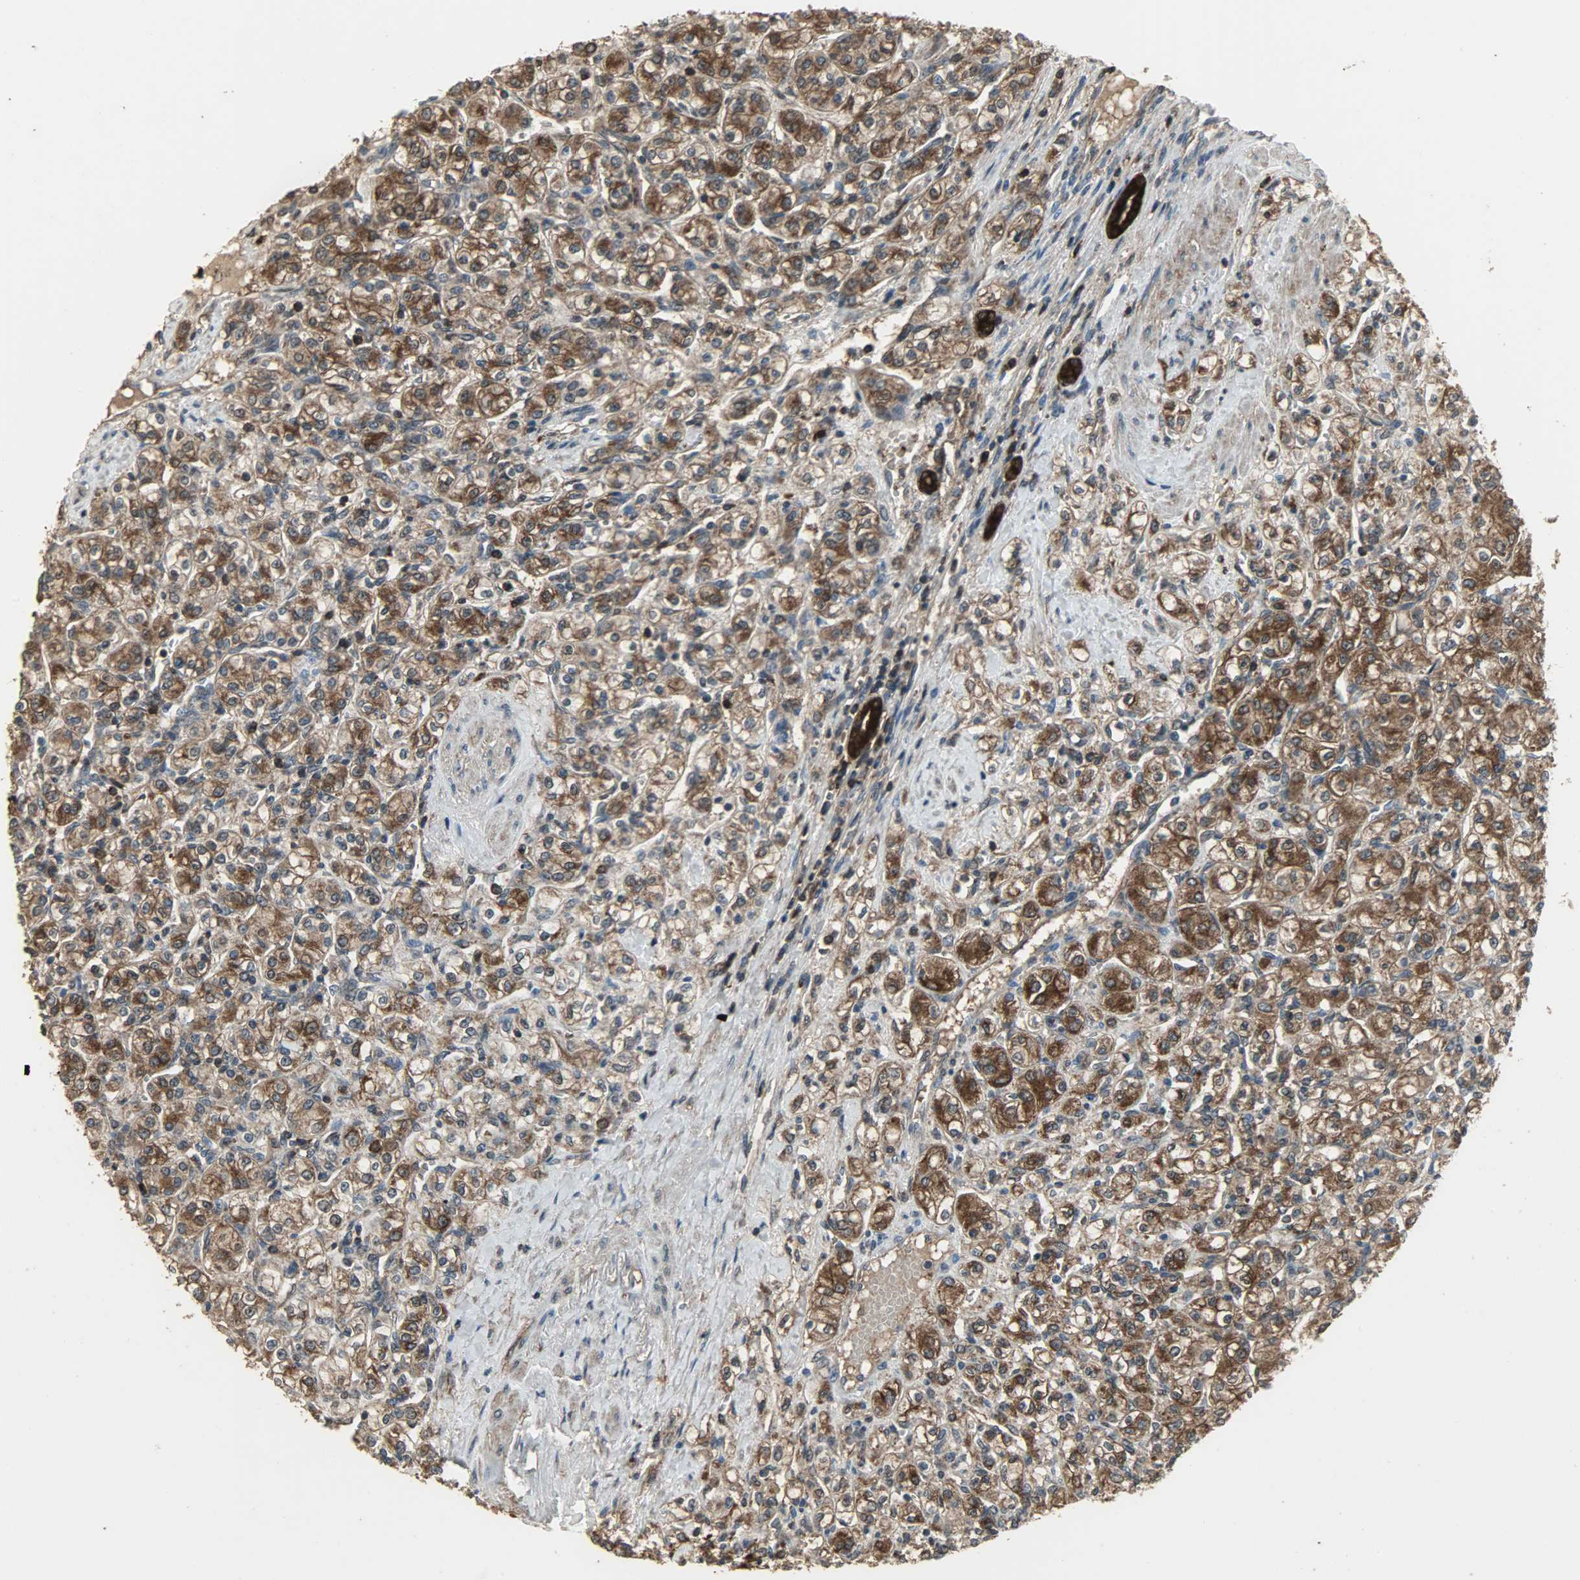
{"staining": {"intensity": "strong", "quantity": ">75%", "location": "cytoplasmic/membranous,nuclear"}, "tissue": "renal cancer", "cell_type": "Tumor cells", "image_type": "cancer", "snomed": [{"axis": "morphology", "description": "Adenocarcinoma, NOS"}, {"axis": "topography", "description": "Kidney"}], "caption": "Protein expression analysis of human renal cancer reveals strong cytoplasmic/membranous and nuclear staining in approximately >75% of tumor cells. Ihc stains the protein of interest in brown and the nuclei are stained blue.", "gene": "LDHB", "patient": {"sex": "male", "age": 77}}